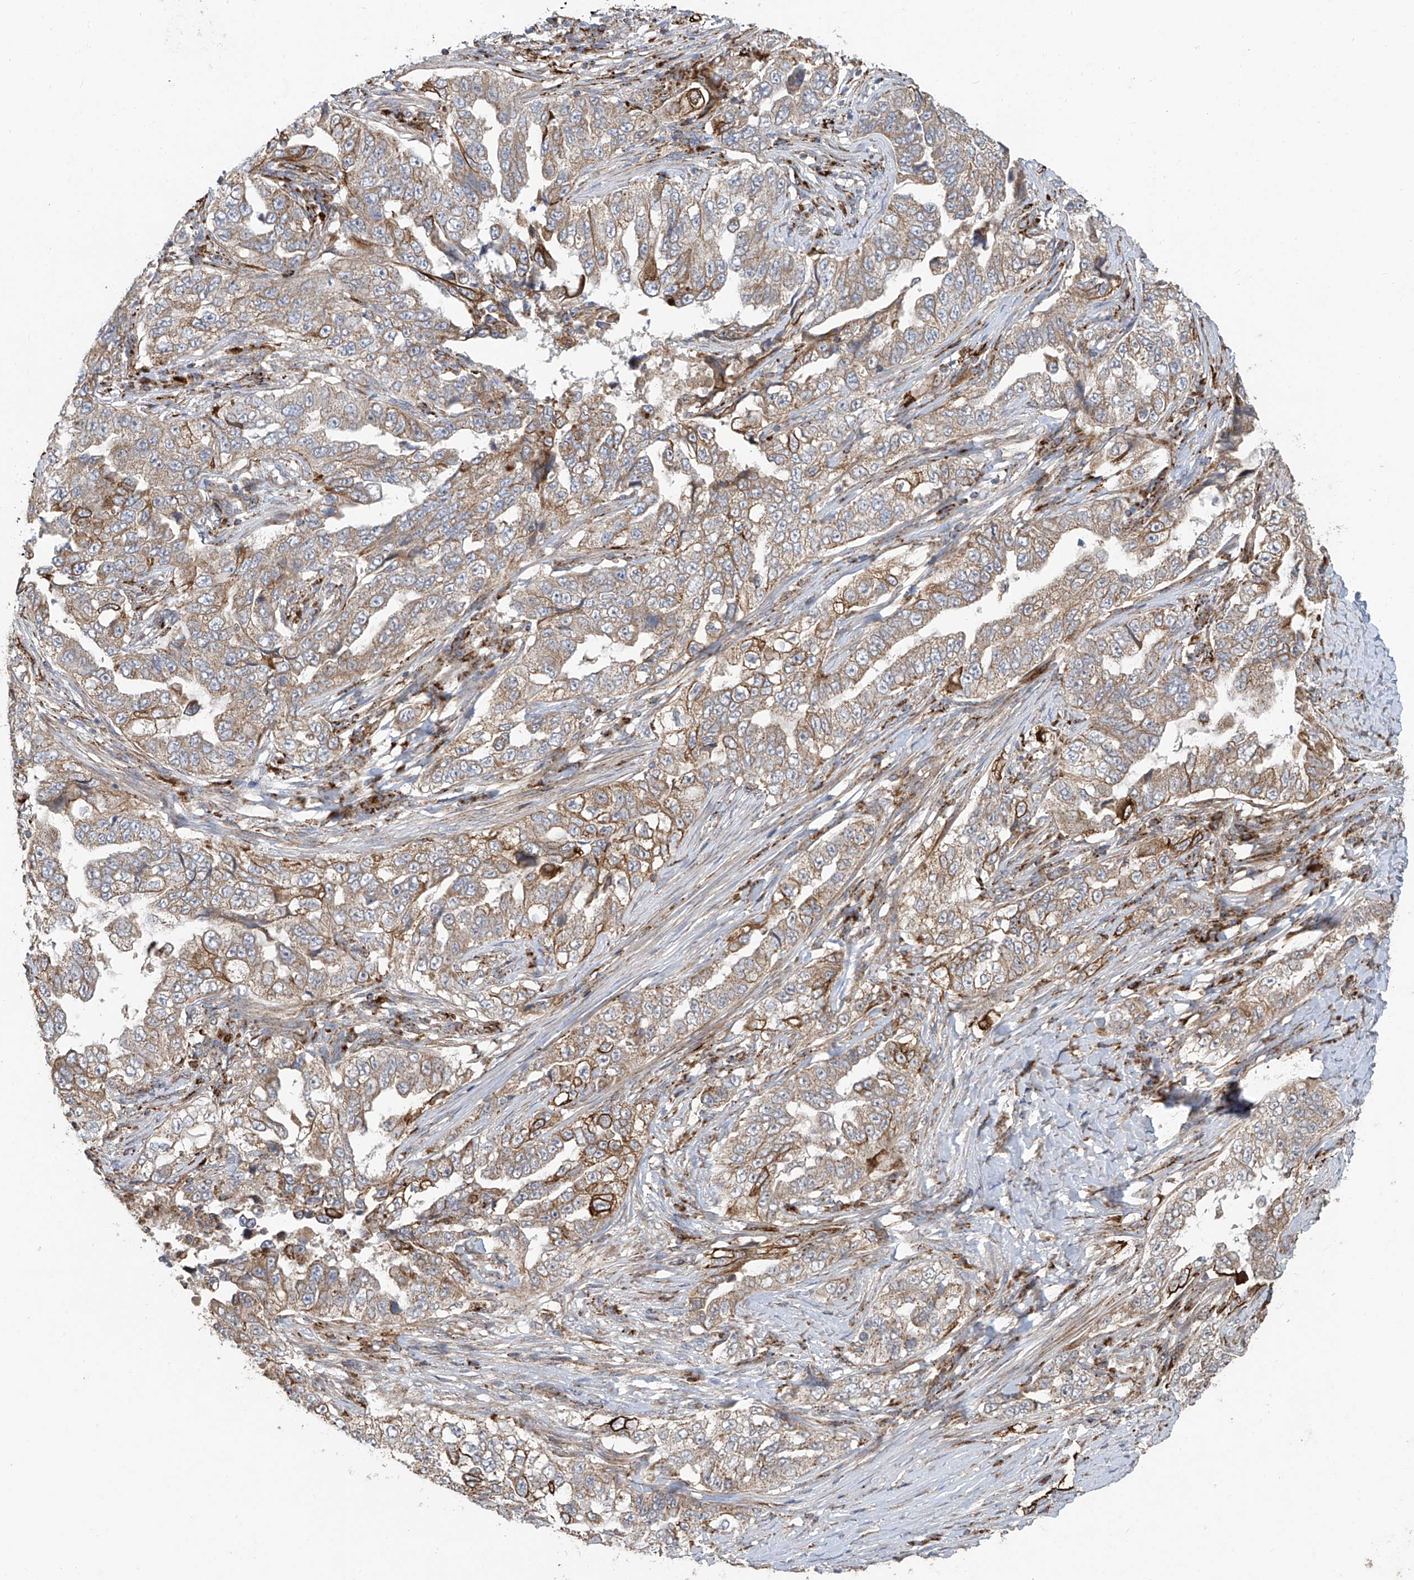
{"staining": {"intensity": "moderate", "quantity": ">75%", "location": "cytoplasmic/membranous"}, "tissue": "lung cancer", "cell_type": "Tumor cells", "image_type": "cancer", "snomed": [{"axis": "morphology", "description": "Adenocarcinoma, NOS"}, {"axis": "topography", "description": "Lung"}], "caption": "This is a photomicrograph of immunohistochemistry staining of lung cancer (adenocarcinoma), which shows moderate expression in the cytoplasmic/membranous of tumor cells.", "gene": "C2orf74", "patient": {"sex": "female", "age": 51}}